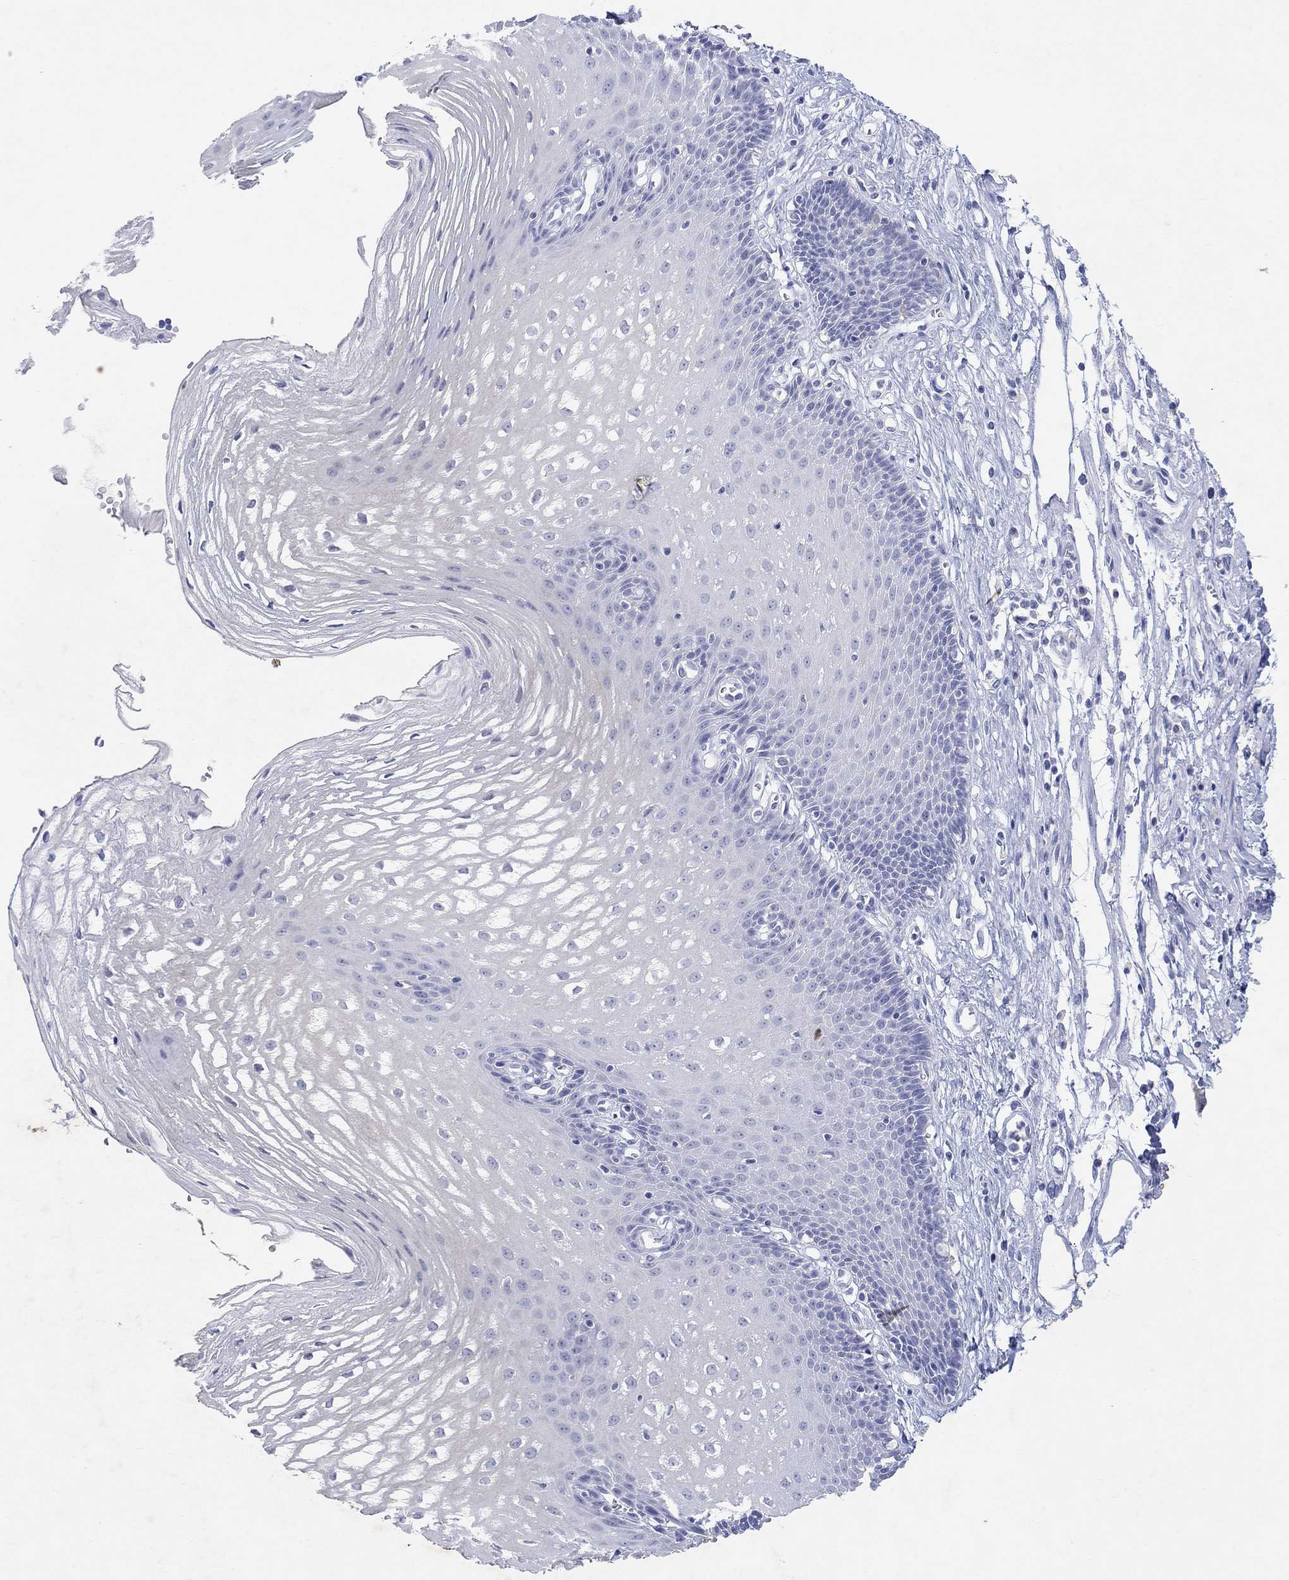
{"staining": {"intensity": "negative", "quantity": "none", "location": "none"}, "tissue": "esophagus", "cell_type": "Squamous epithelial cells", "image_type": "normal", "snomed": [{"axis": "morphology", "description": "Normal tissue, NOS"}, {"axis": "topography", "description": "Esophagus"}], "caption": "Immunohistochemistry of unremarkable human esophagus displays no staining in squamous epithelial cells. (DAB (3,3'-diaminobenzidine) immunohistochemistry (IHC) visualized using brightfield microscopy, high magnification).", "gene": "TYR", "patient": {"sex": "male", "age": 72}}